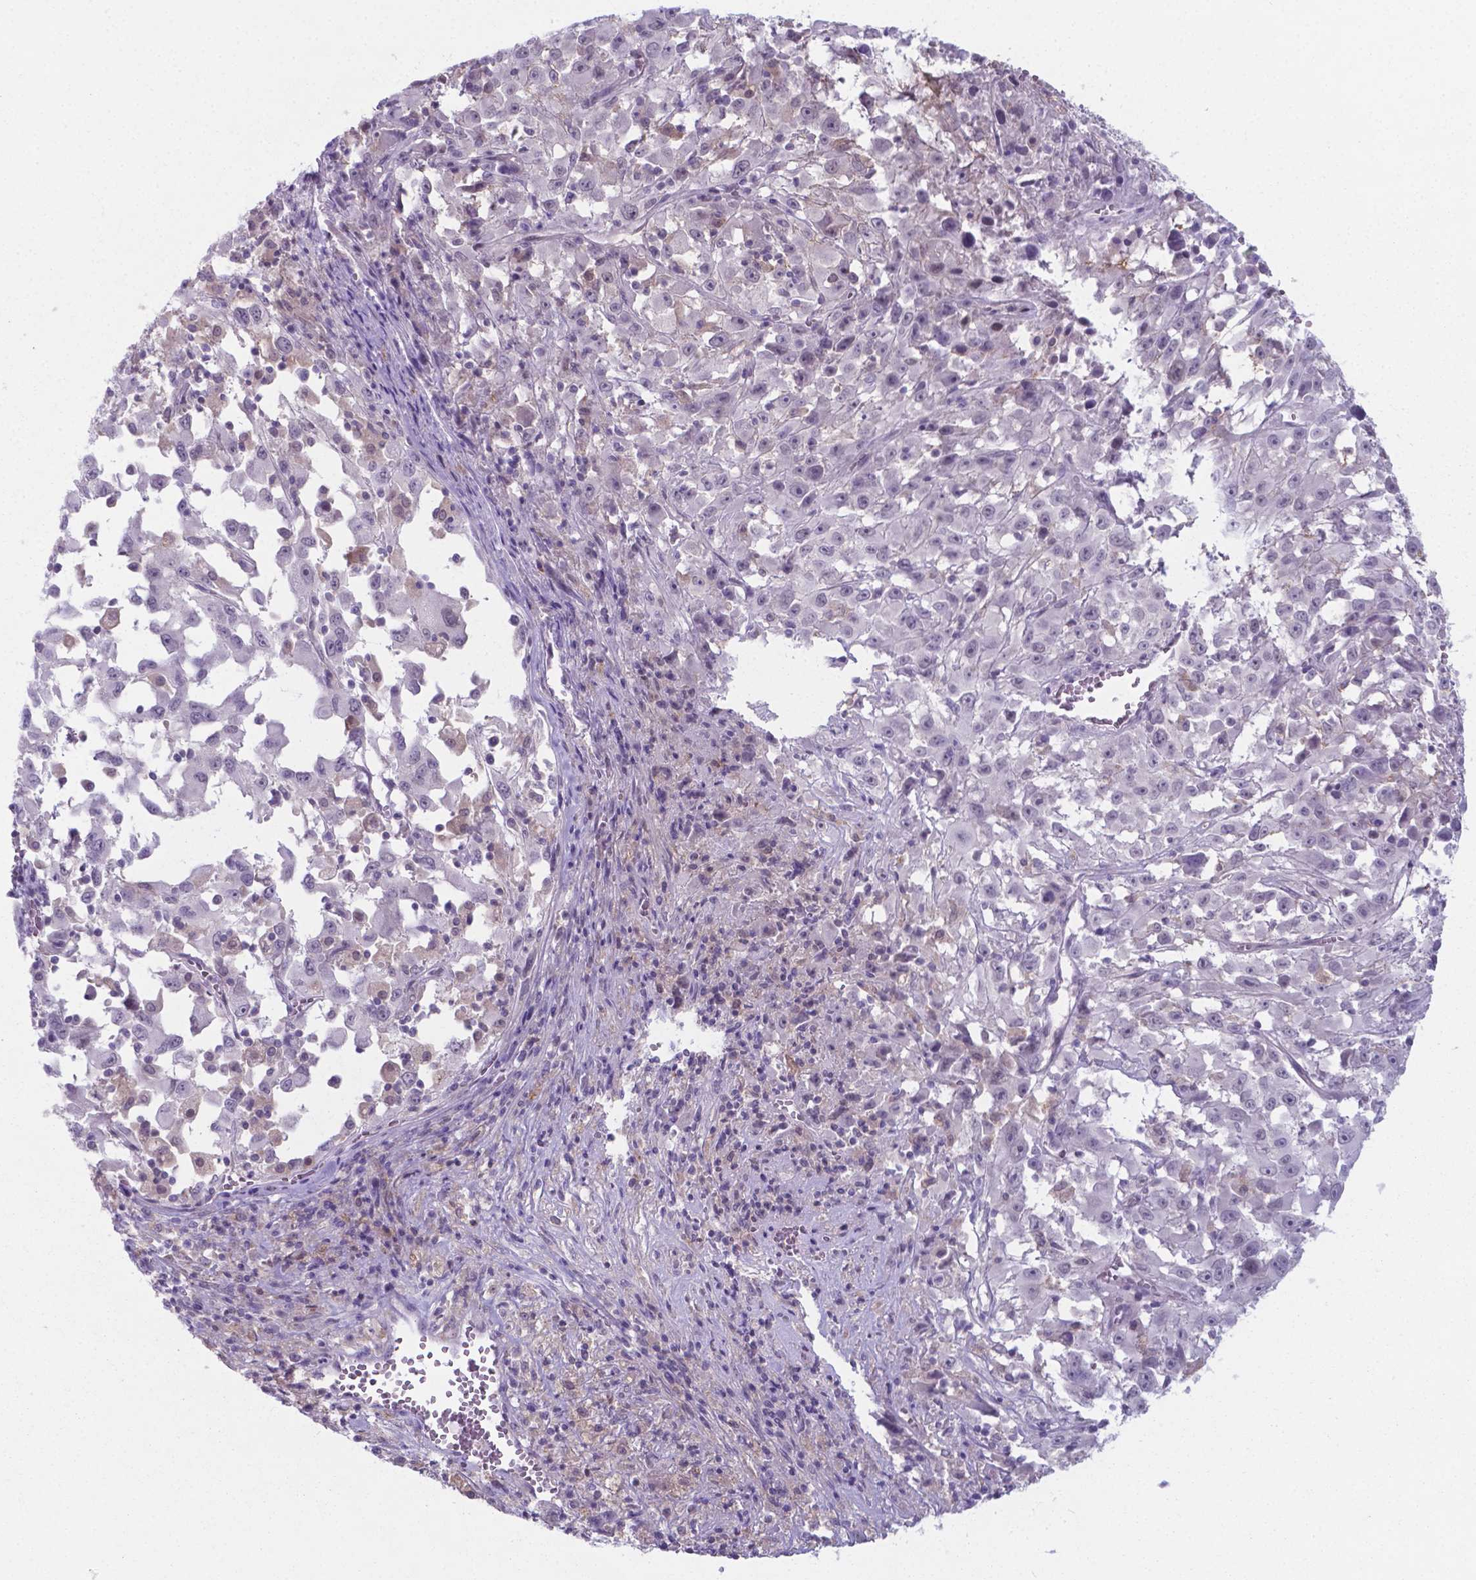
{"staining": {"intensity": "weak", "quantity": "<25%", "location": "nuclear"}, "tissue": "melanoma", "cell_type": "Tumor cells", "image_type": "cancer", "snomed": [{"axis": "morphology", "description": "Malignant melanoma, Metastatic site"}, {"axis": "topography", "description": "Soft tissue"}], "caption": "Tumor cells show no significant staining in melanoma.", "gene": "AP5B1", "patient": {"sex": "male", "age": 50}}